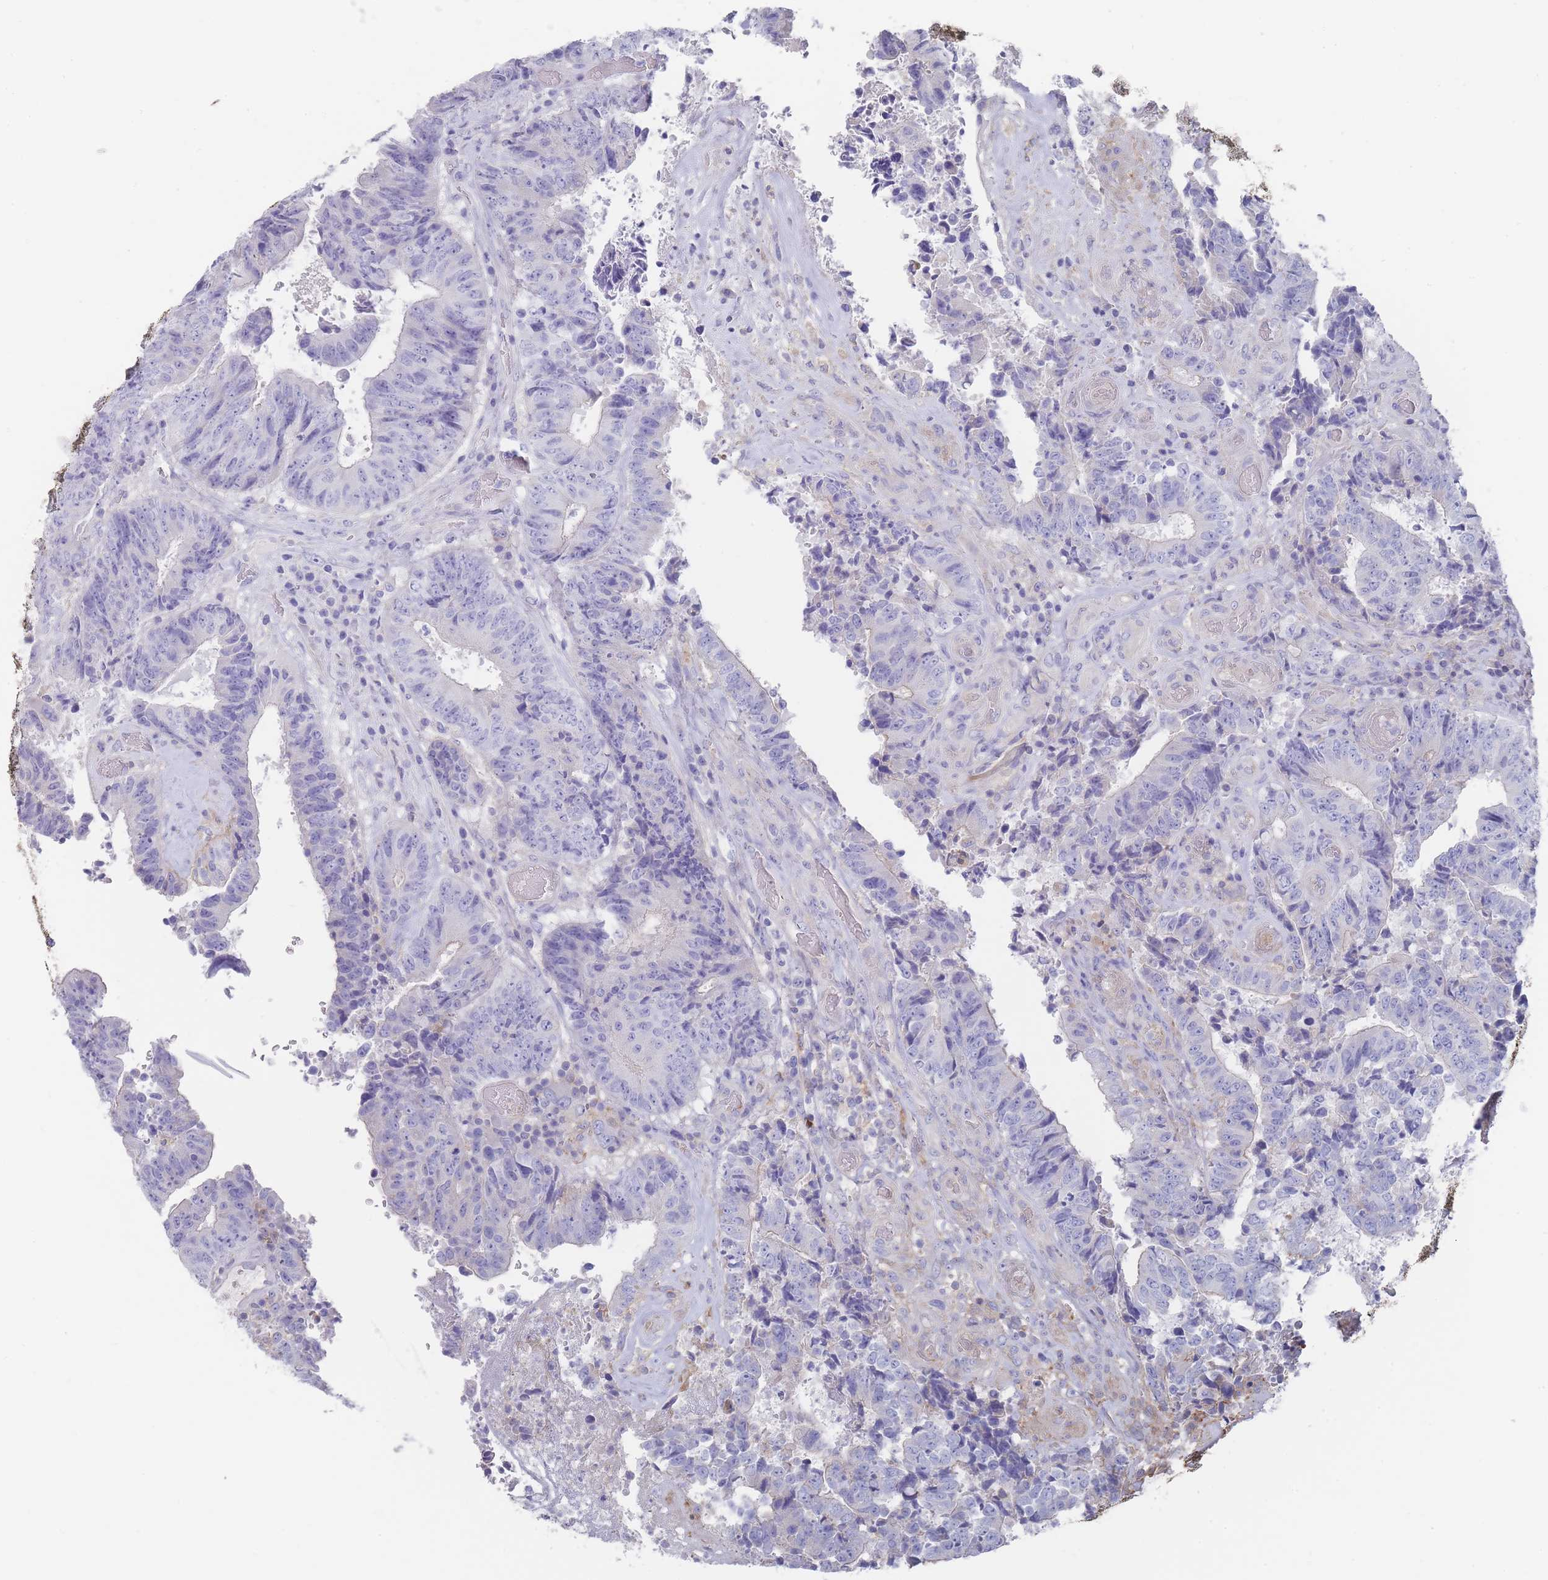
{"staining": {"intensity": "negative", "quantity": "none", "location": "none"}, "tissue": "colorectal cancer", "cell_type": "Tumor cells", "image_type": "cancer", "snomed": [{"axis": "morphology", "description": "Adenocarcinoma, NOS"}, {"axis": "topography", "description": "Rectum"}], "caption": "Immunohistochemistry (IHC) micrograph of human colorectal cancer stained for a protein (brown), which shows no positivity in tumor cells.", "gene": "SCCPDH", "patient": {"sex": "male", "age": 72}}